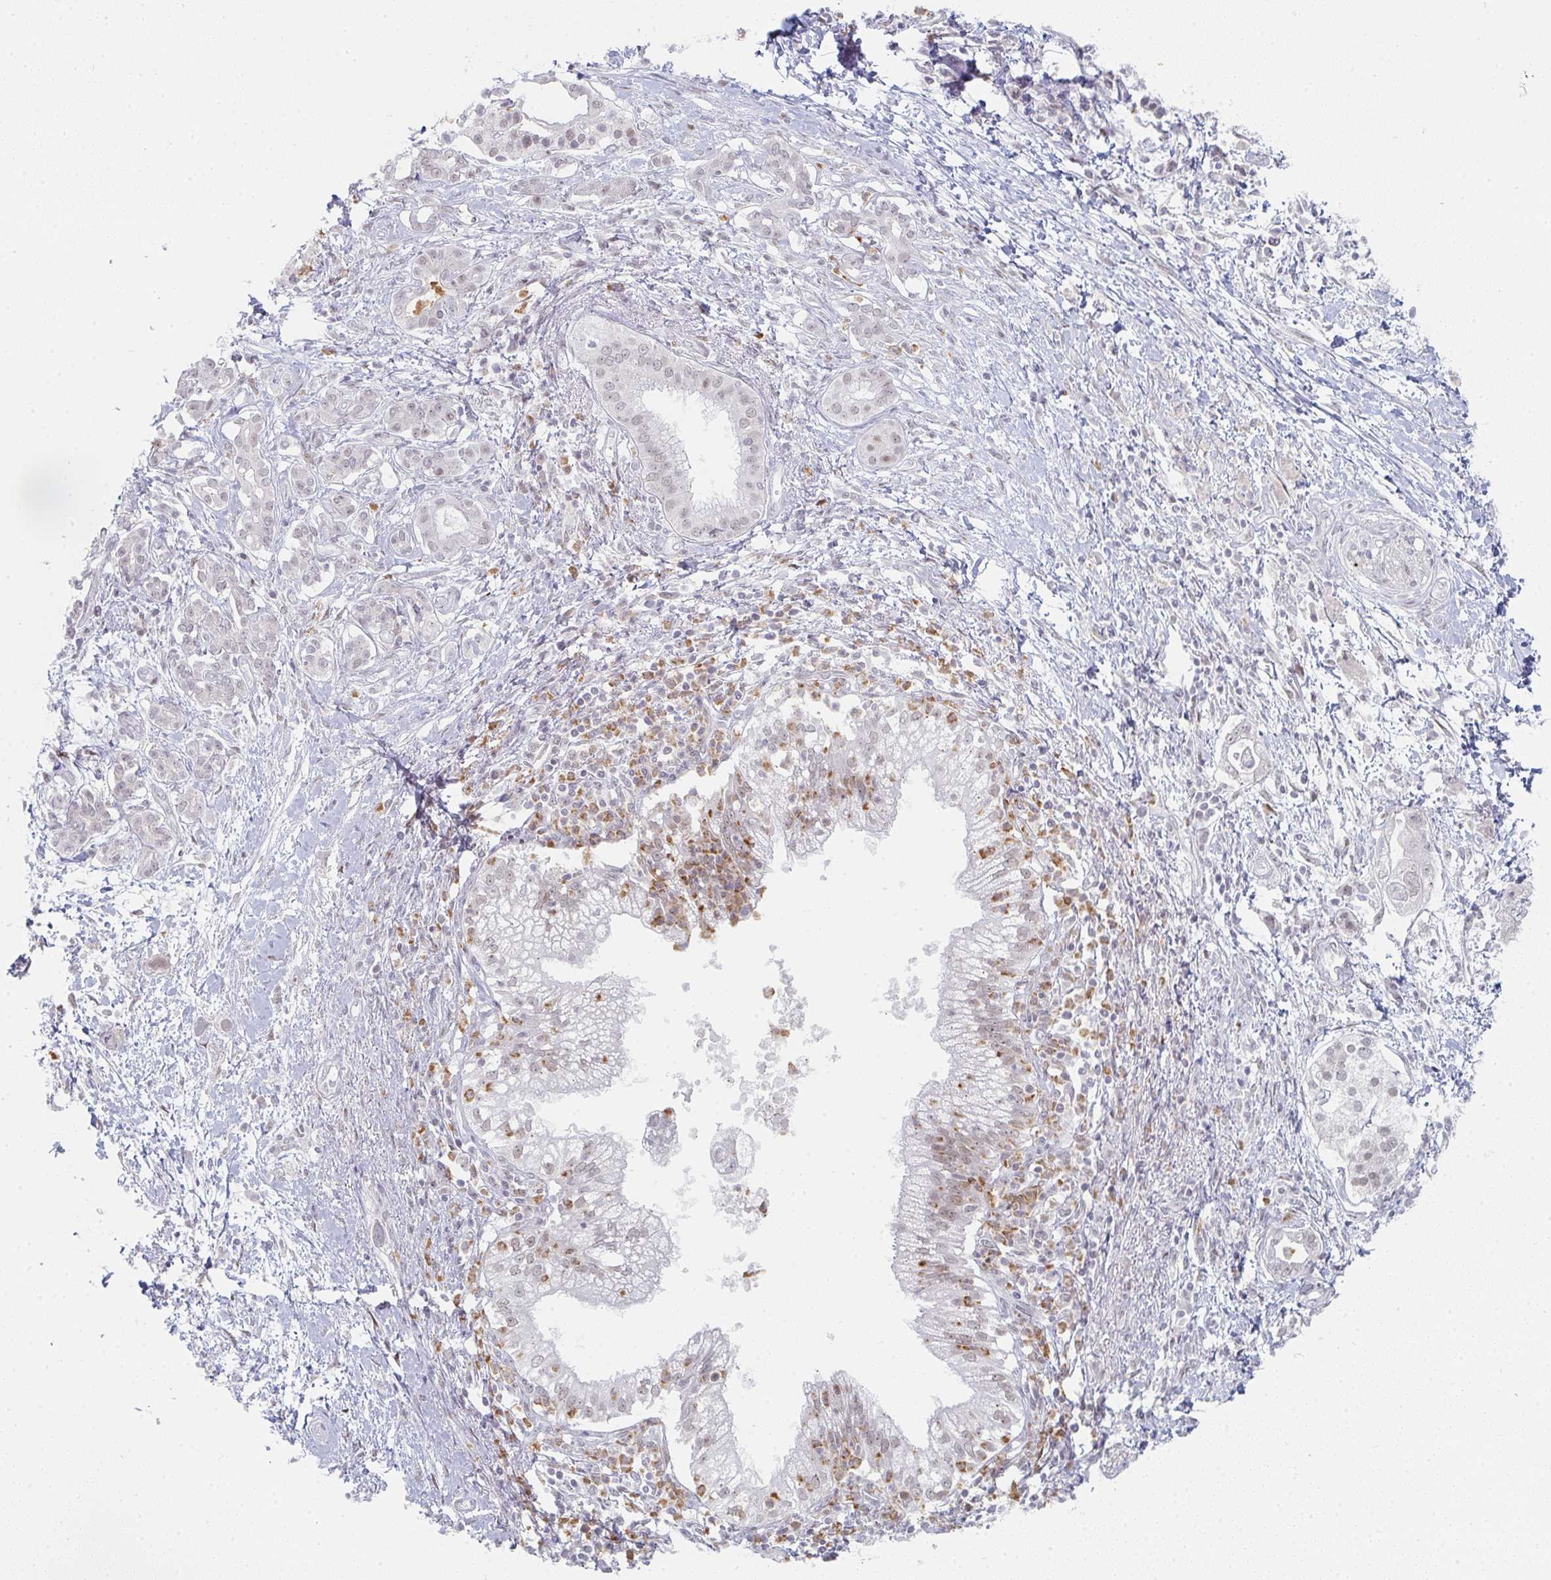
{"staining": {"intensity": "weak", "quantity": "<25%", "location": "nuclear"}, "tissue": "pancreatic cancer", "cell_type": "Tumor cells", "image_type": "cancer", "snomed": [{"axis": "morphology", "description": "Adenocarcinoma, NOS"}, {"axis": "topography", "description": "Pancreas"}], "caption": "Tumor cells are negative for protein expression in human pancreatic cancer.", "gene": "LIN54", "patient": {"sex": "male", "age": 70}}